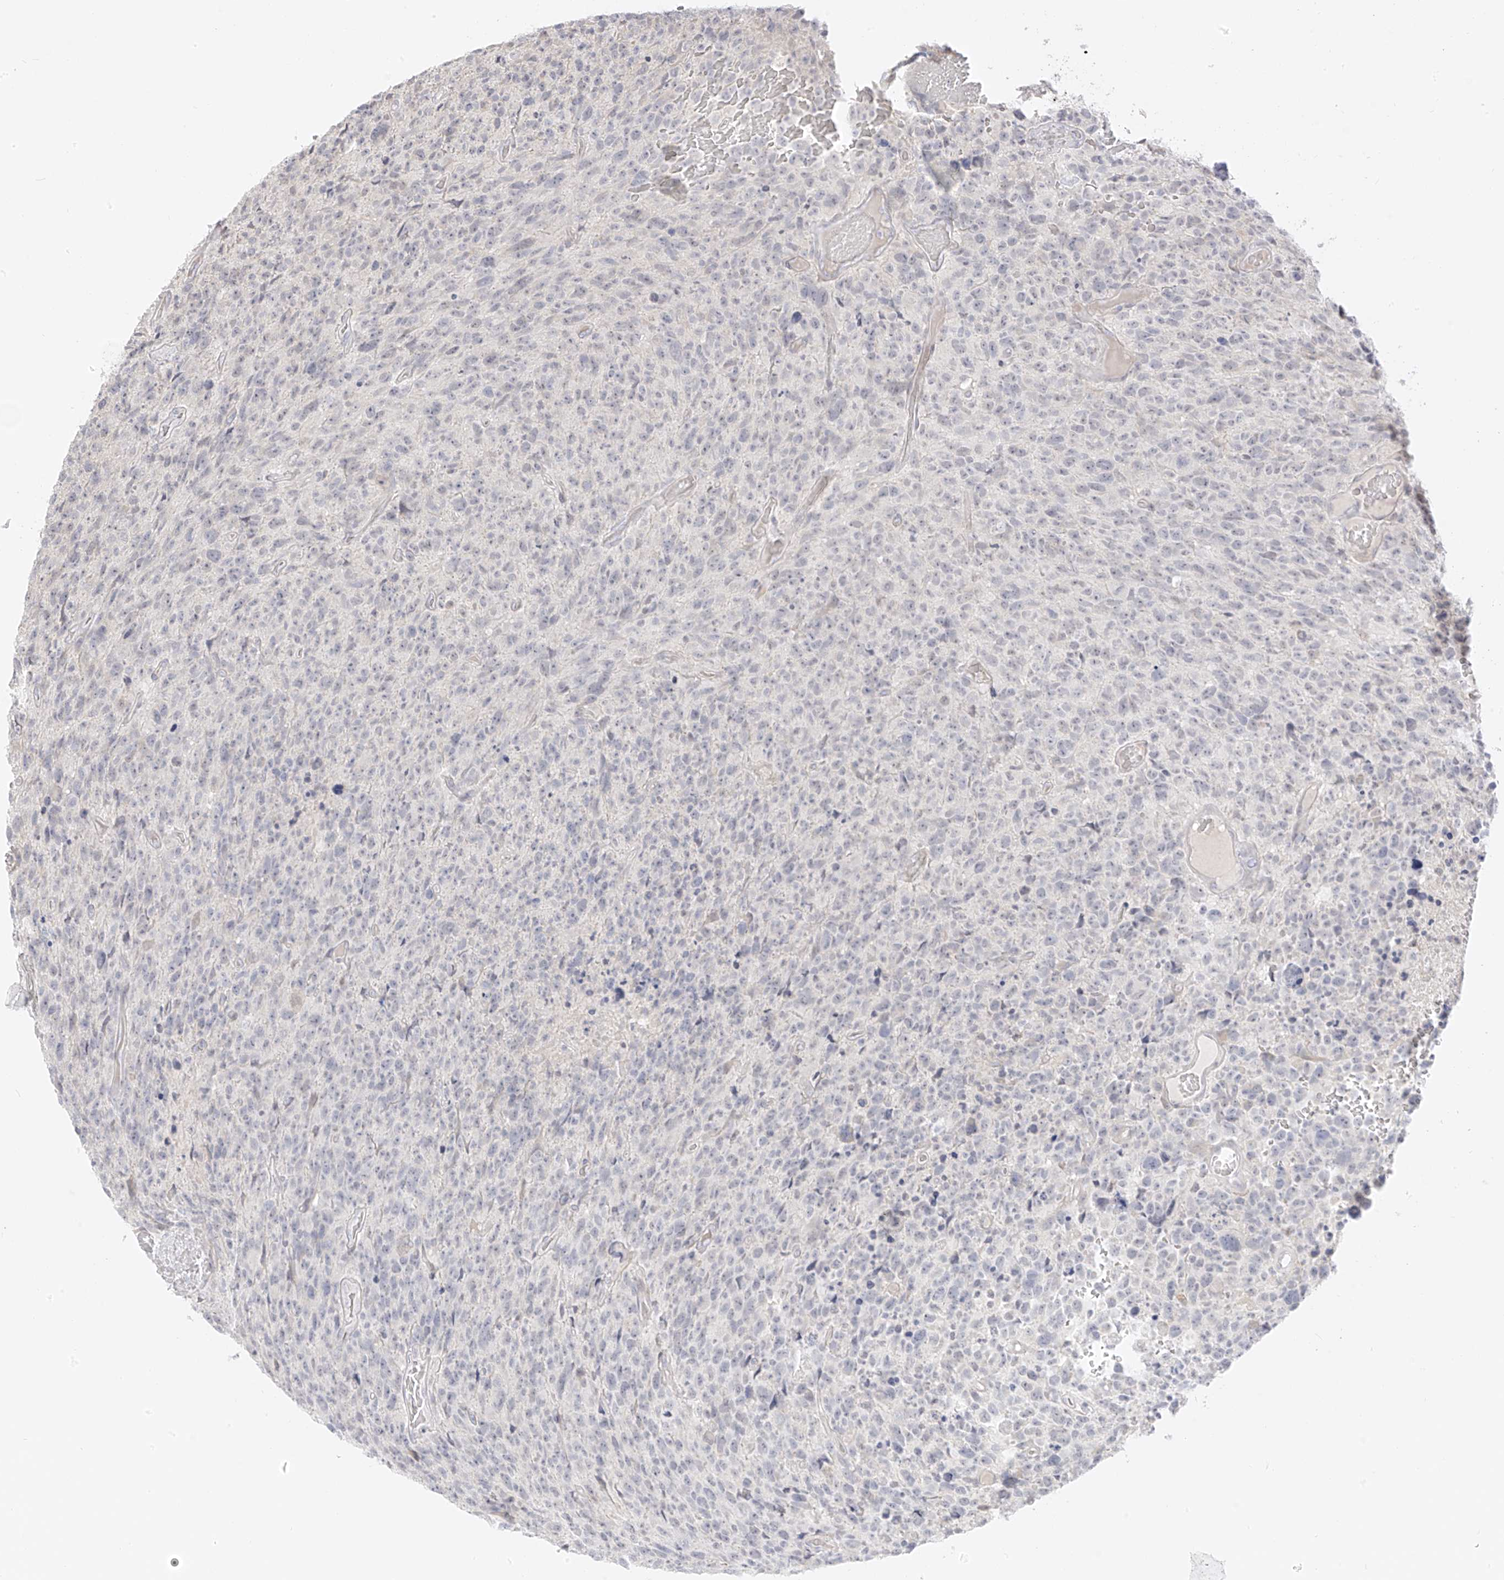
{"staining": {"intensity": "negative", "quantity": "none", "location": "none"}, "tissue": "glioma", "cell_type": "Tumor cells", "image_type": "cancer", "snomed": [{"axis": "morphology", "description": "Glioma, malignant, High grade"}, {"axis": "topography", "description": "Brain"}], "caption": "Immunohistochemical staining of malignant glioma (high-grade) reveals no significant expression in tumor cells.", "gene": "DCDC2", "patient": {"sex": "male", "age": 69}}